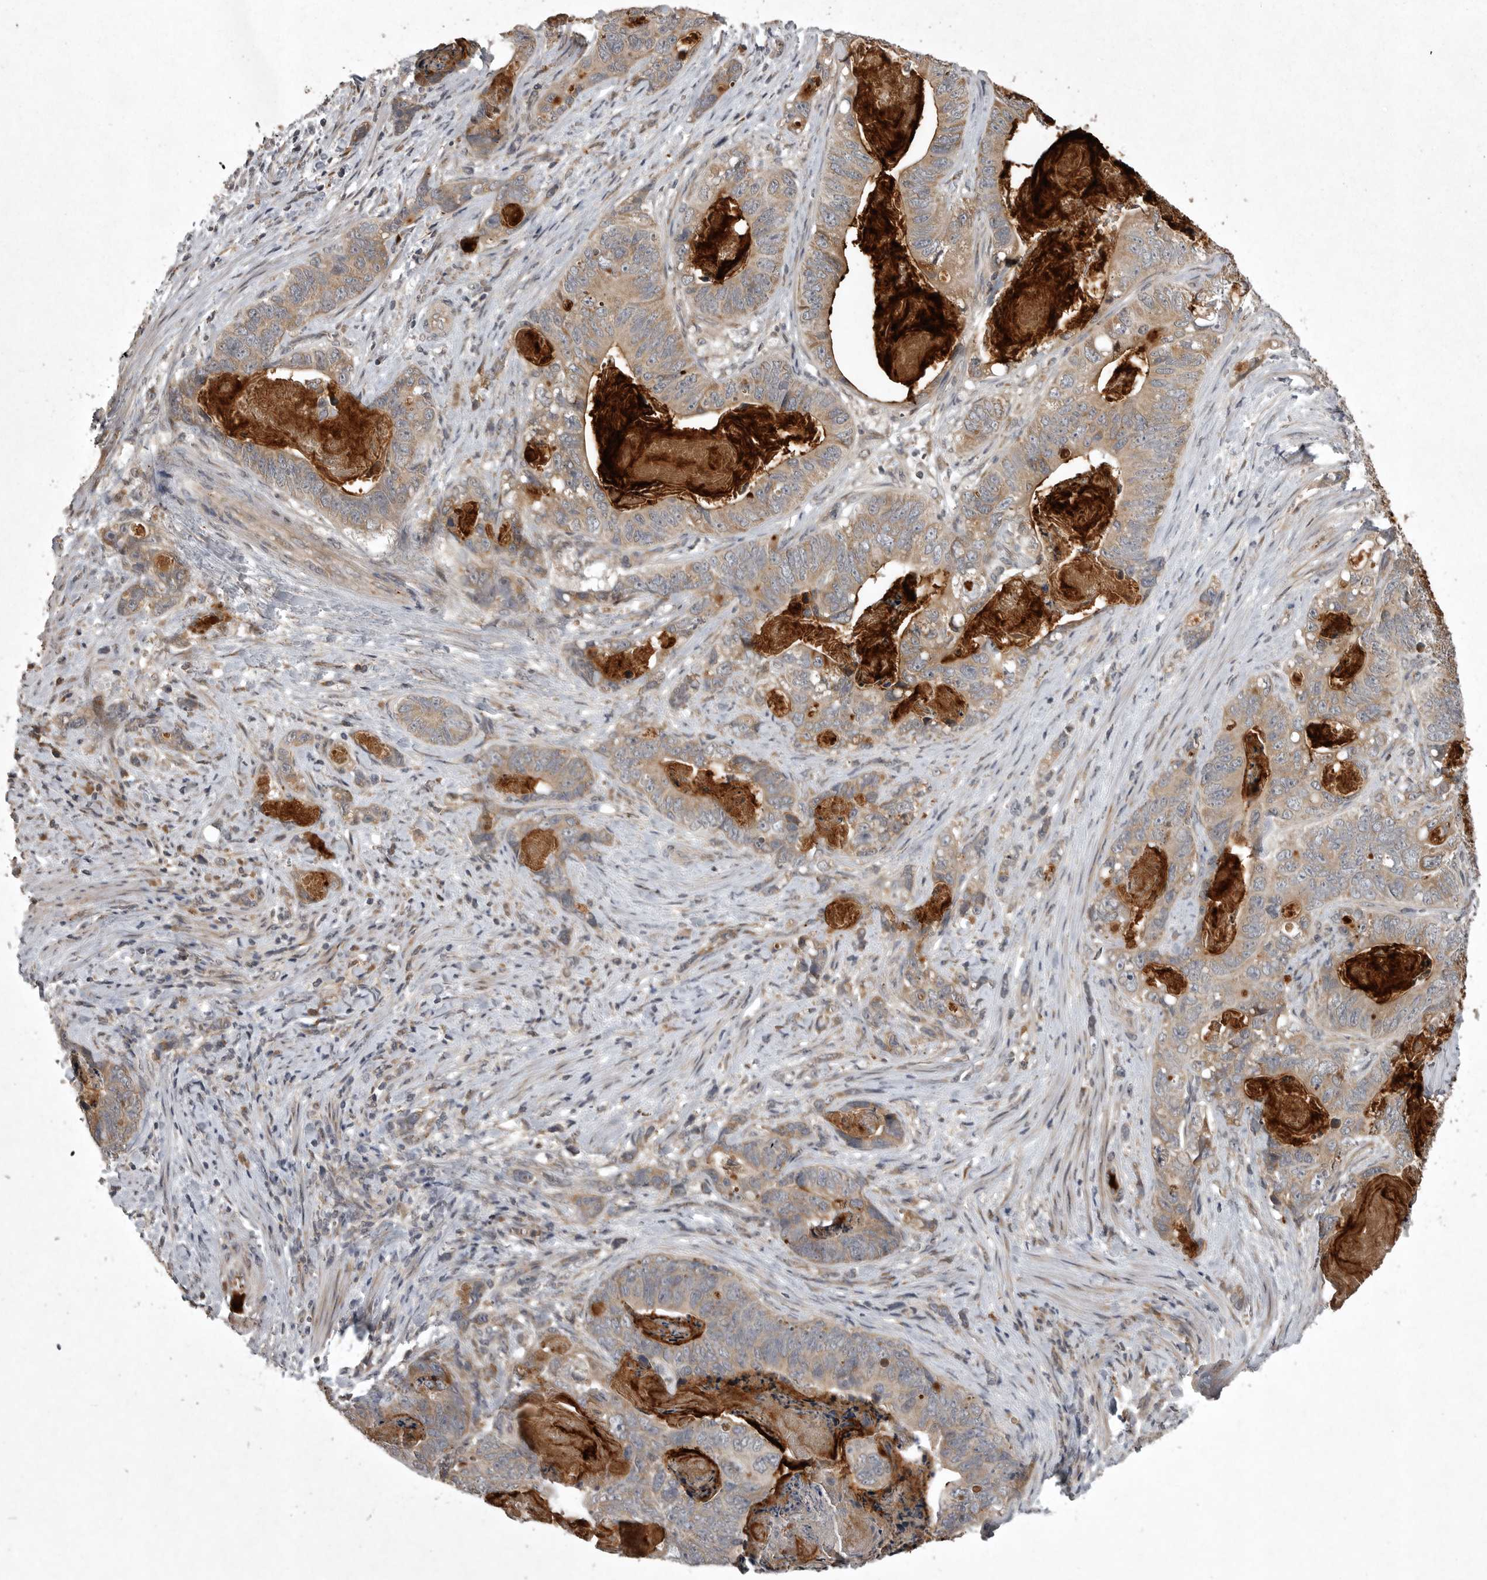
{"staining": {"intensity": "weak", "quantity": ">75%", "location": "cytoplasmic/membranous"}, "tissue": "stomach cancer", "cell_type": "Tumor cells", "image_type": "cancer", "snomed": [{"axis": "morphology", "description": "Normal tissue, NOS"}, {"axis": "morphology", "description": "Adenocarcinoma, NOS"}, {"axis": "topography", "description": "Stomach"}], "caption": "The histopathology image displays a brown stain indicating the presence of a protein in the cytoplasmic/membranous of tumor cells in adenocarcinoma (stomach).", "gene": "GPR31", "patient": {"sex": "female", "age": 89}}